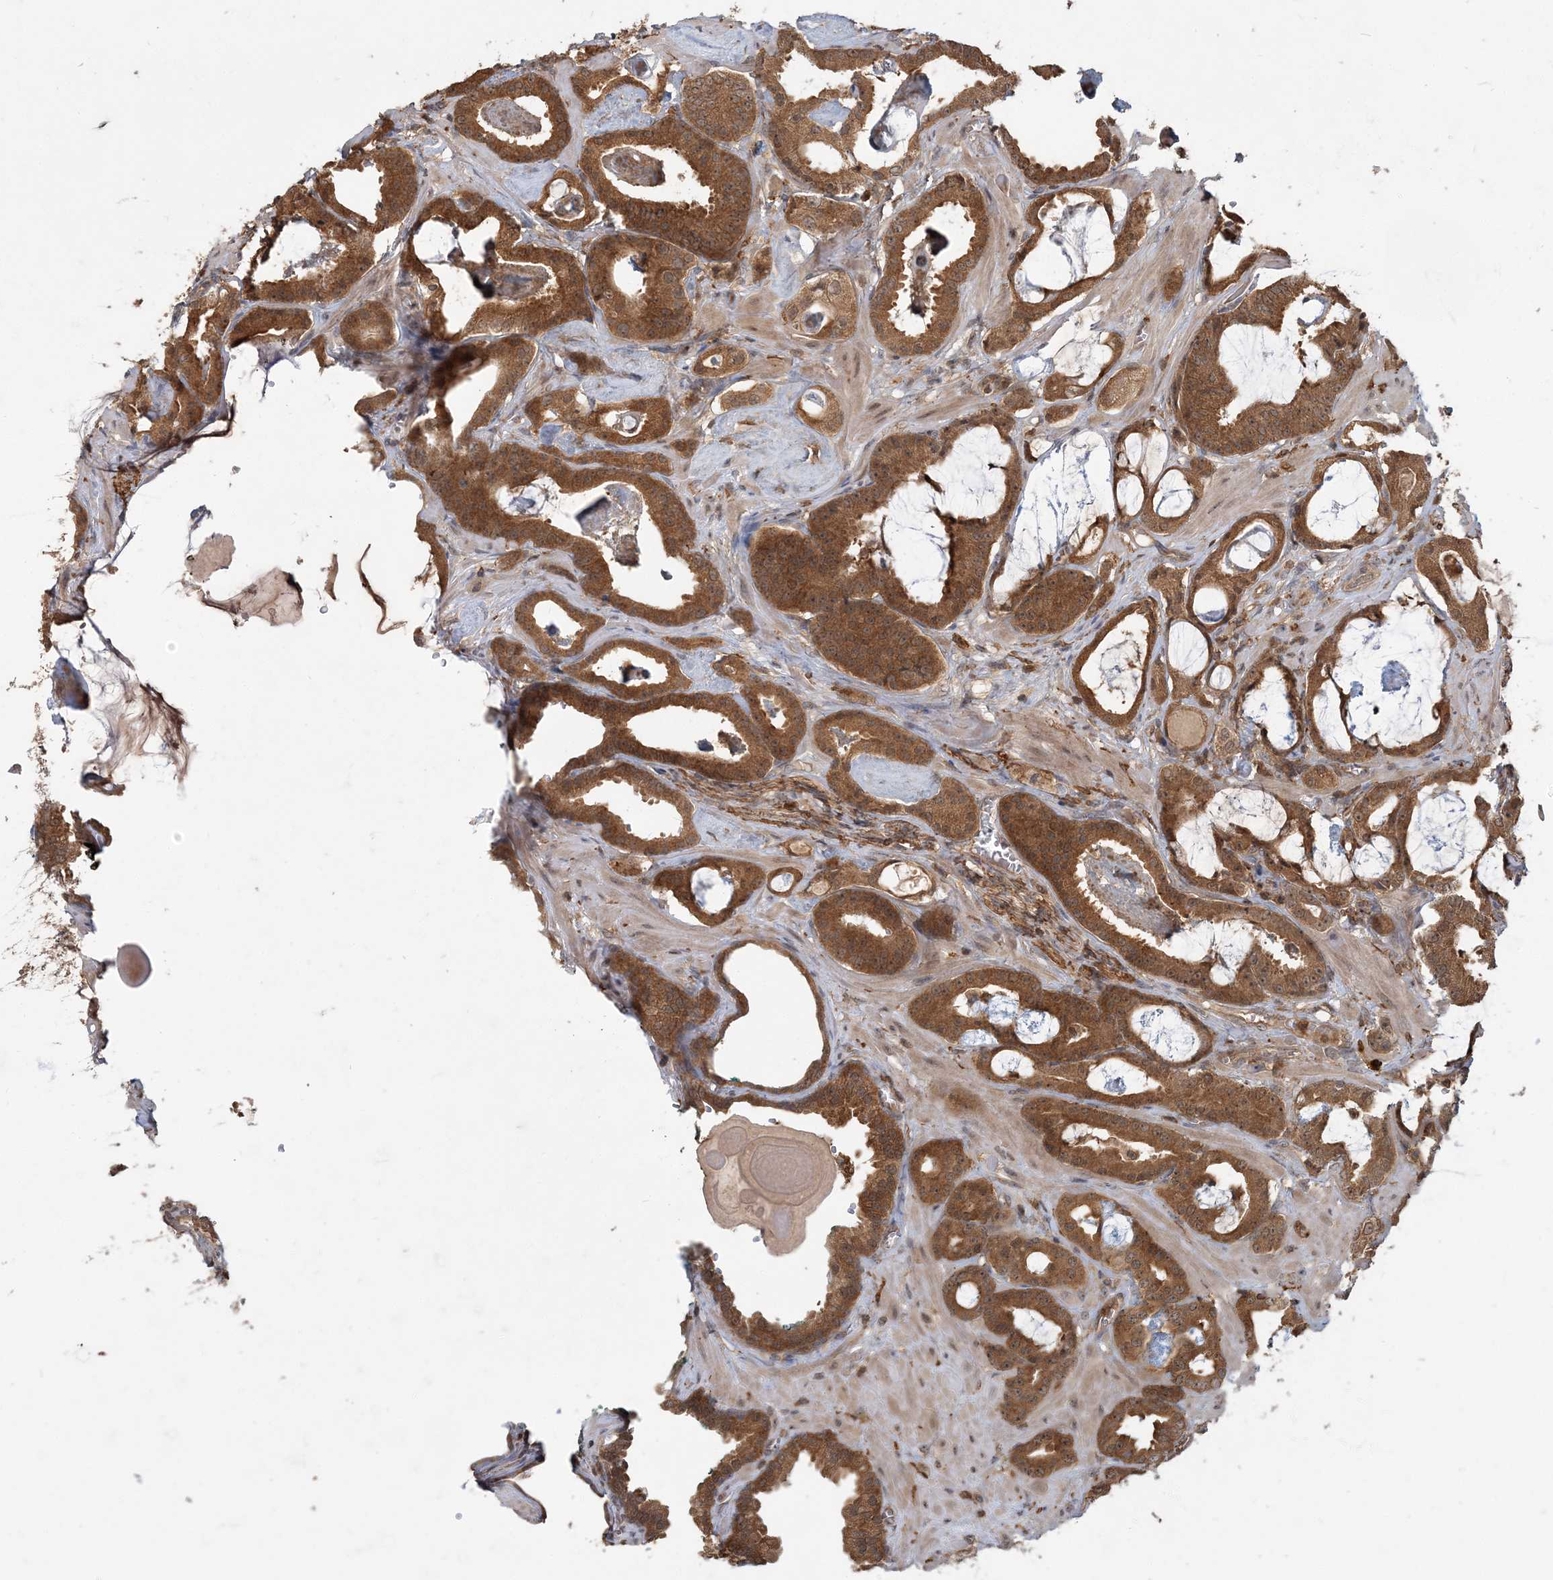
{"staining": {"intensity": "moderate", "quantity": ">75%", "location": "cytoplasmic/membranous"}, "tissue": "prostate cancer", "cell_type": "Tumor cells", "image_type": "cancer", "snomed": [{"axis": "morphology", "description": "Adenocarcinoma, Low grade"}, {"axis": "topography", "description": "Prostate"}], "caption": "Prostate cancer stained with a protein marker reveals moderate staining in tumor cells.", "gene": "CAB39", "patient": {"sex": "male", "age": 53}}